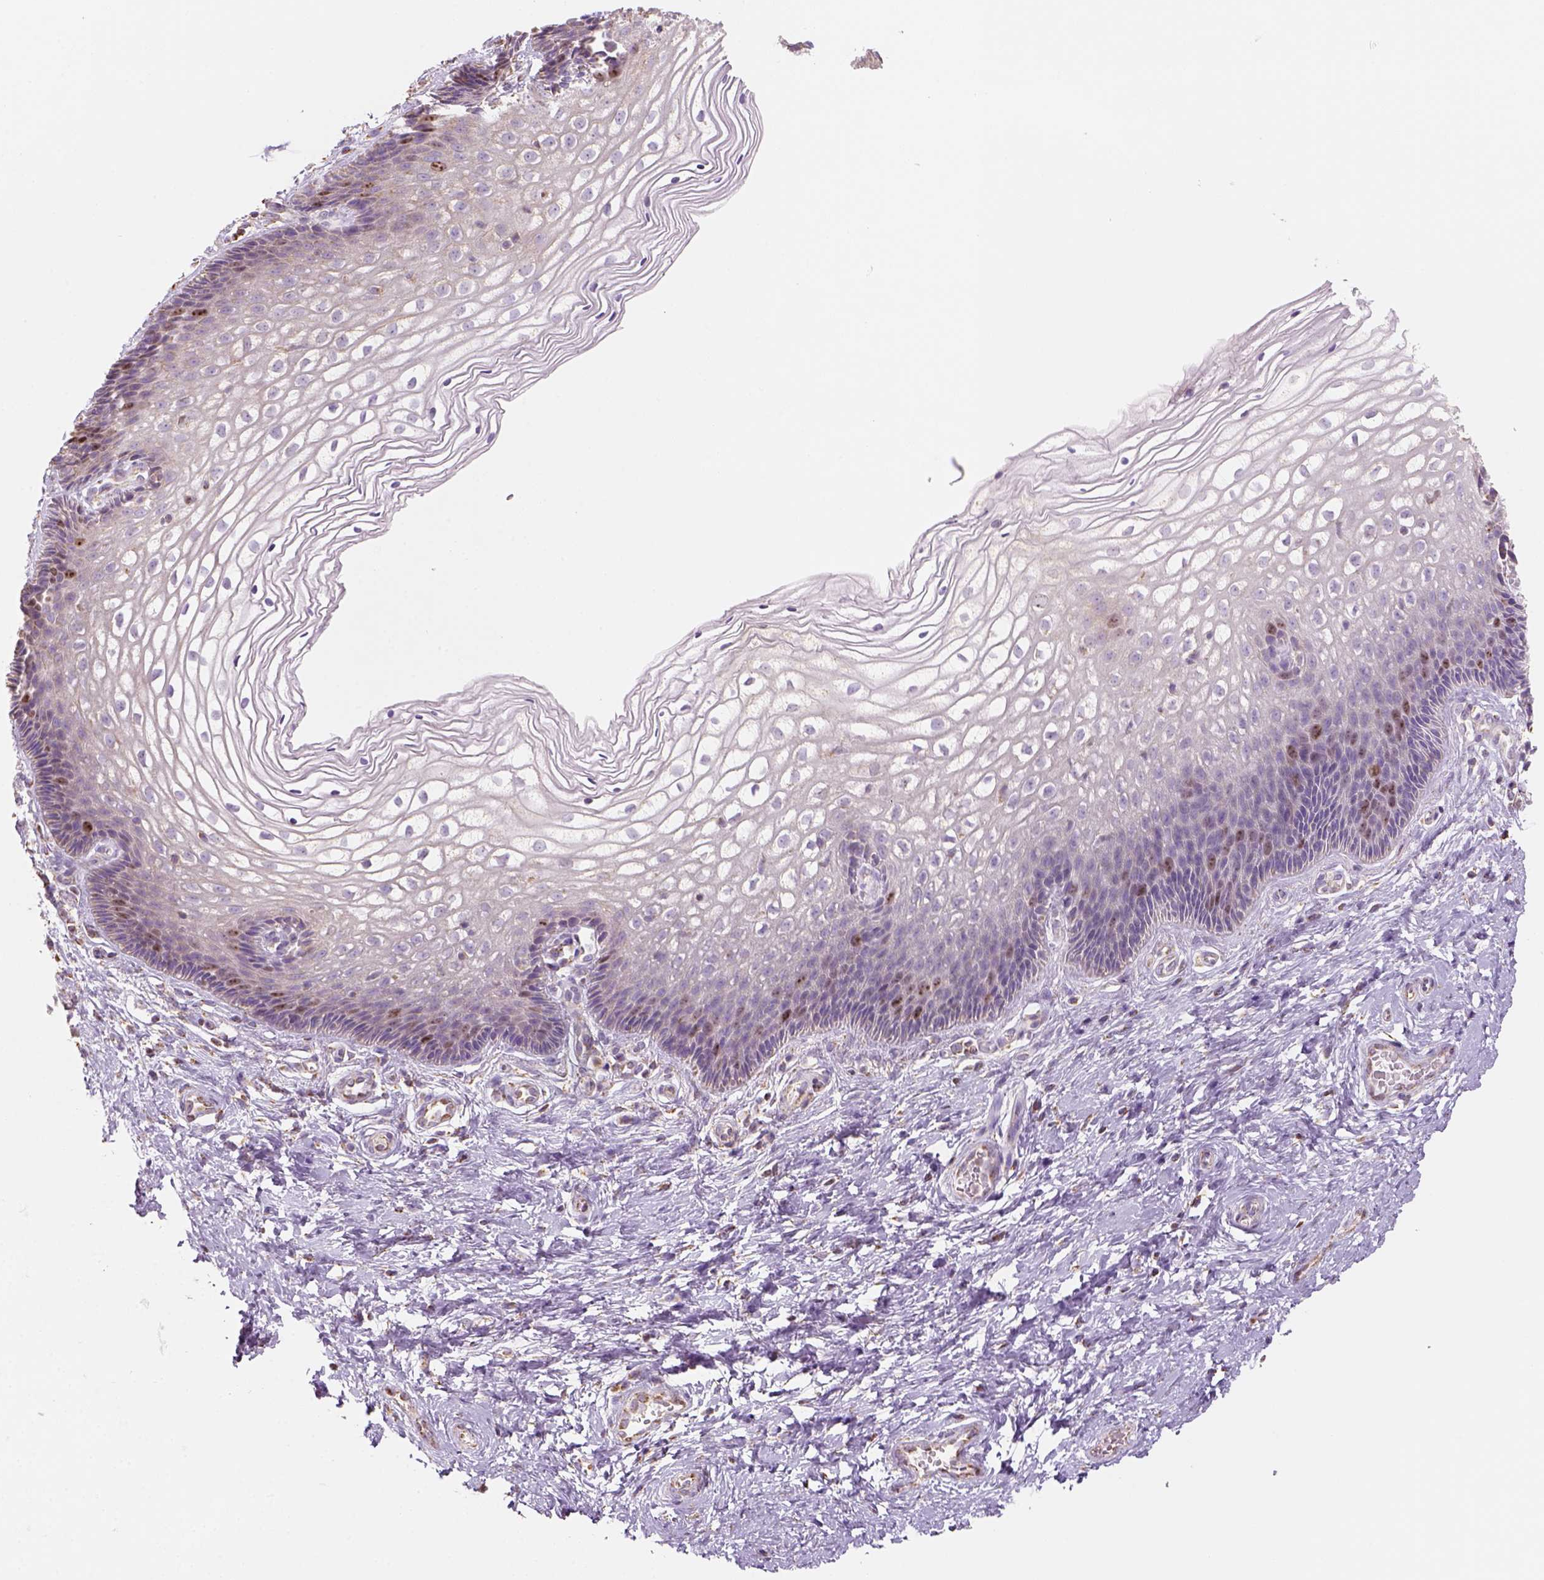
{"staining": {"intensity": "weak", "quantity": ">75%", "location": "cytoplasmic/membranous"}, "tissue": "cervix", "cell_type": "Glandular cells", "image_type": "normal", "snomed": [{"axis": "morphology", "description": "Normal tissue, NOS"}, {"axis": "topography", "description": "Cervix"}], "caption": "Normal cervix was stained to show a protein in brown. There is low levels of weak cytoplasmic/membranous staining in approximately >75% of glandular cells.", "gene": "LCA5", "patient": {"sex": "female", "age": 34}}